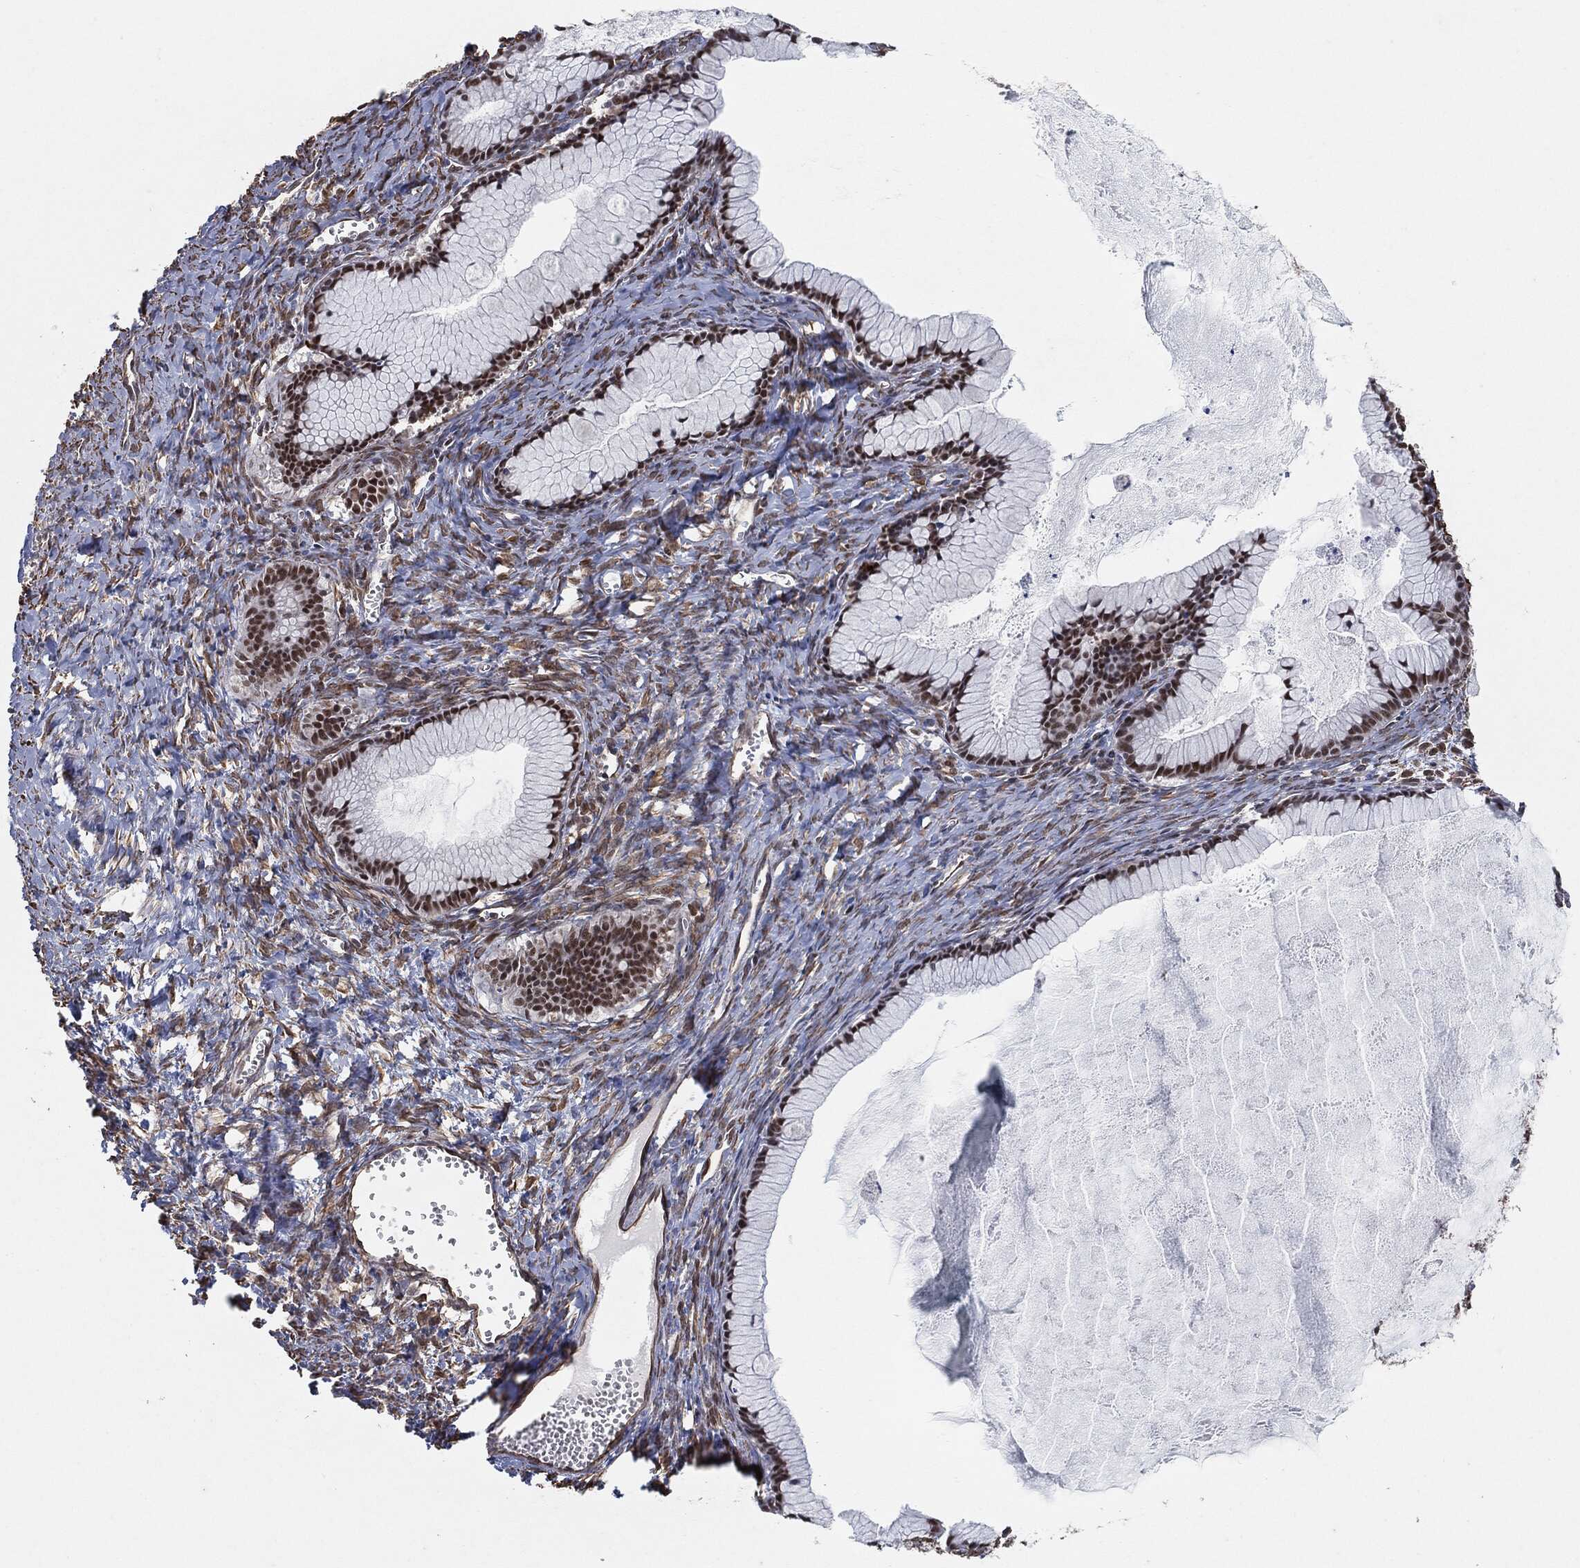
{"staining": {"intensity": "strong", "quantity": ">75%", "location": "nuclear"}, "tissue": "ovarian cancer", "cell_type": "Tumor cells", "image_type": "cancer", "snomed": [{"axis": "morphology", "description": "Cystadenocarcinoma, mucinous, NOS"}, {"axis": "topography", "description": "Ovary"}], "caption": "Immunohistochemistry (DAB) staining of ovarian cancer (mucinous cystadenocarcinoma) shows strong nuclear protein positivity in approximately >75% of tumor cells. (brown staining indicates protein expression, while blue staining denotes nuclei).", "gene": "TP53RK", "patient": {"sex": "female", "age": 41}}